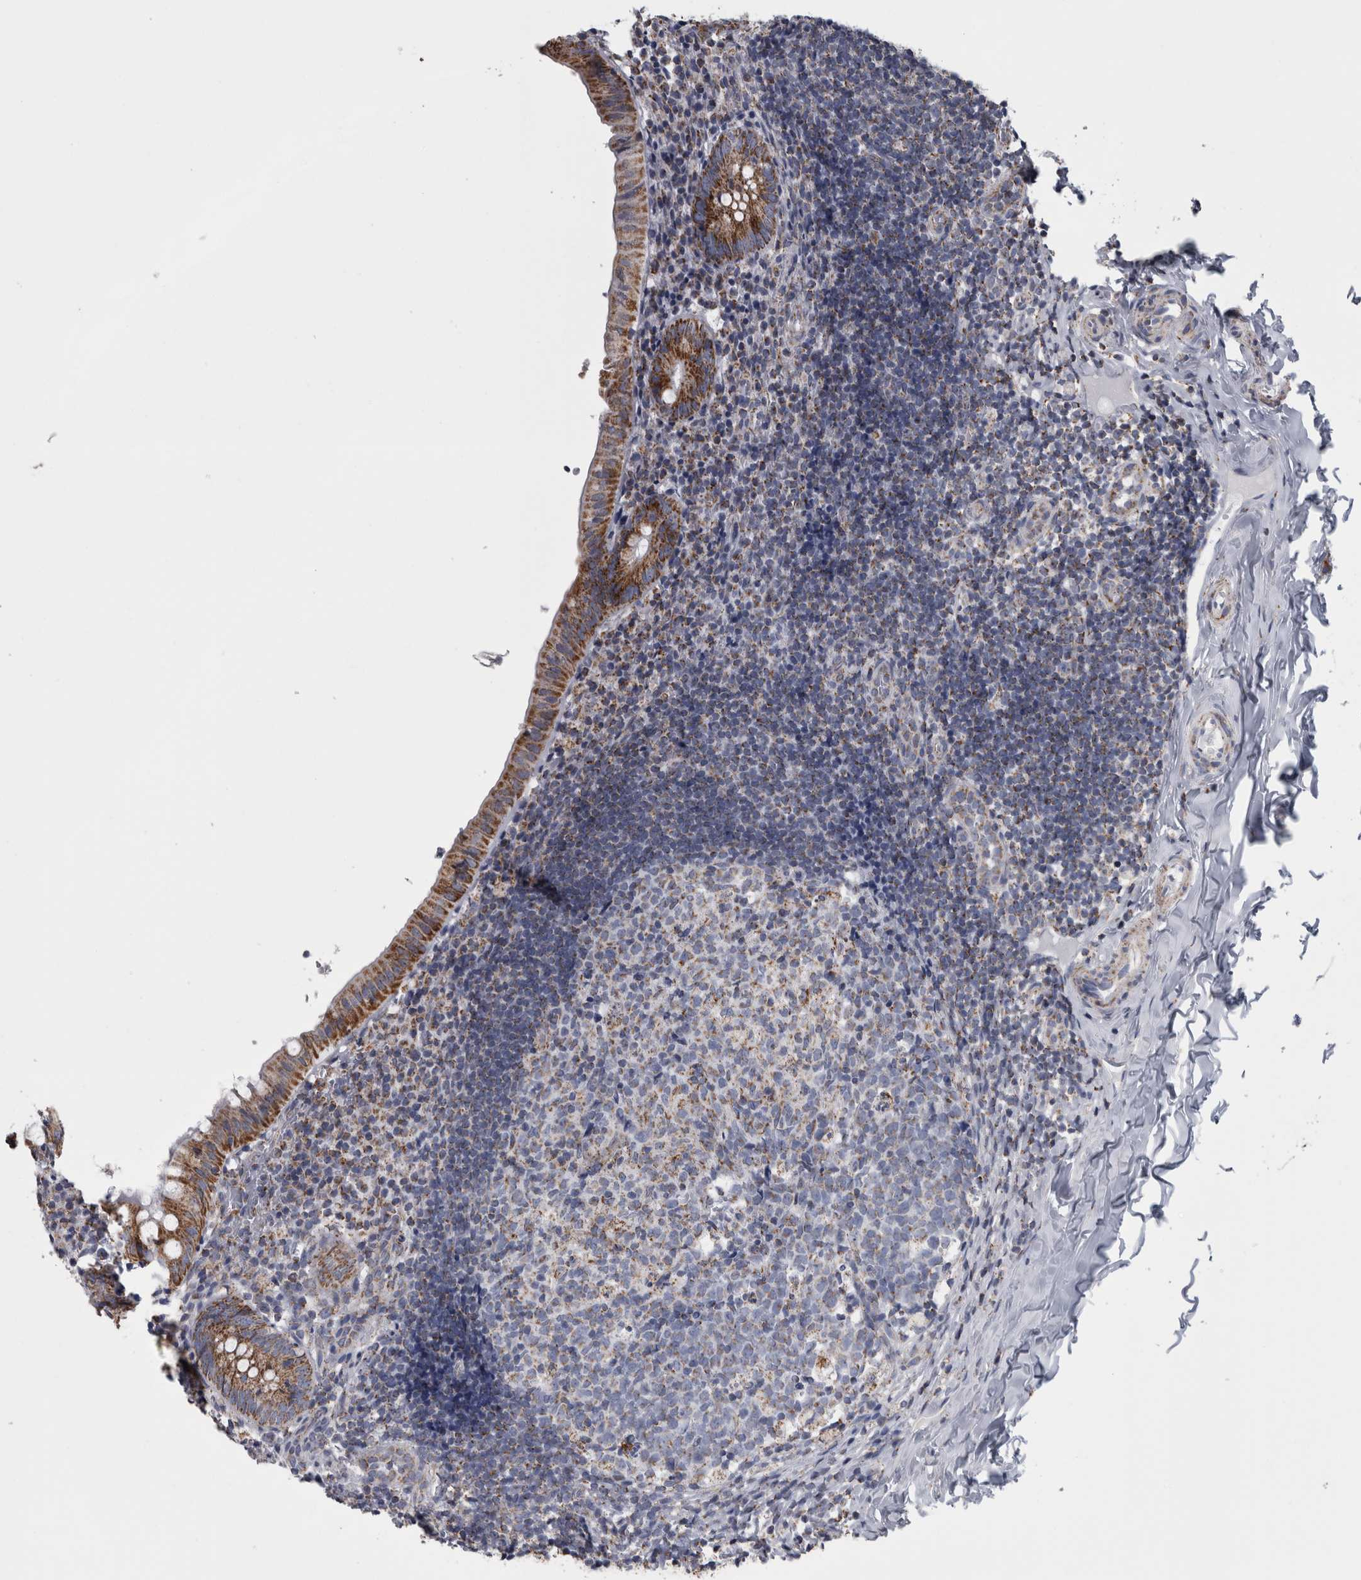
{"staining": {"intensity": "strong", "quantity": ">75%", "location": "cytoplasmic/membranous"}, "tissue": "appendix", "cell_type": "Glandular cells", "image_type": "normal", "snomed": [{"axis": "morphology", "description": "Normal tissue, NOS"}, {"axis": "topography", "description": "Appendix"}], "caption": "Immunohistochemical staining of unremarkable appendix reveals high levels of strong cytoplasmic/membranous expression in approximately >75% of glandular cells.", "gene": "DBT", "patient": {"sex": "male", "age": 8}}